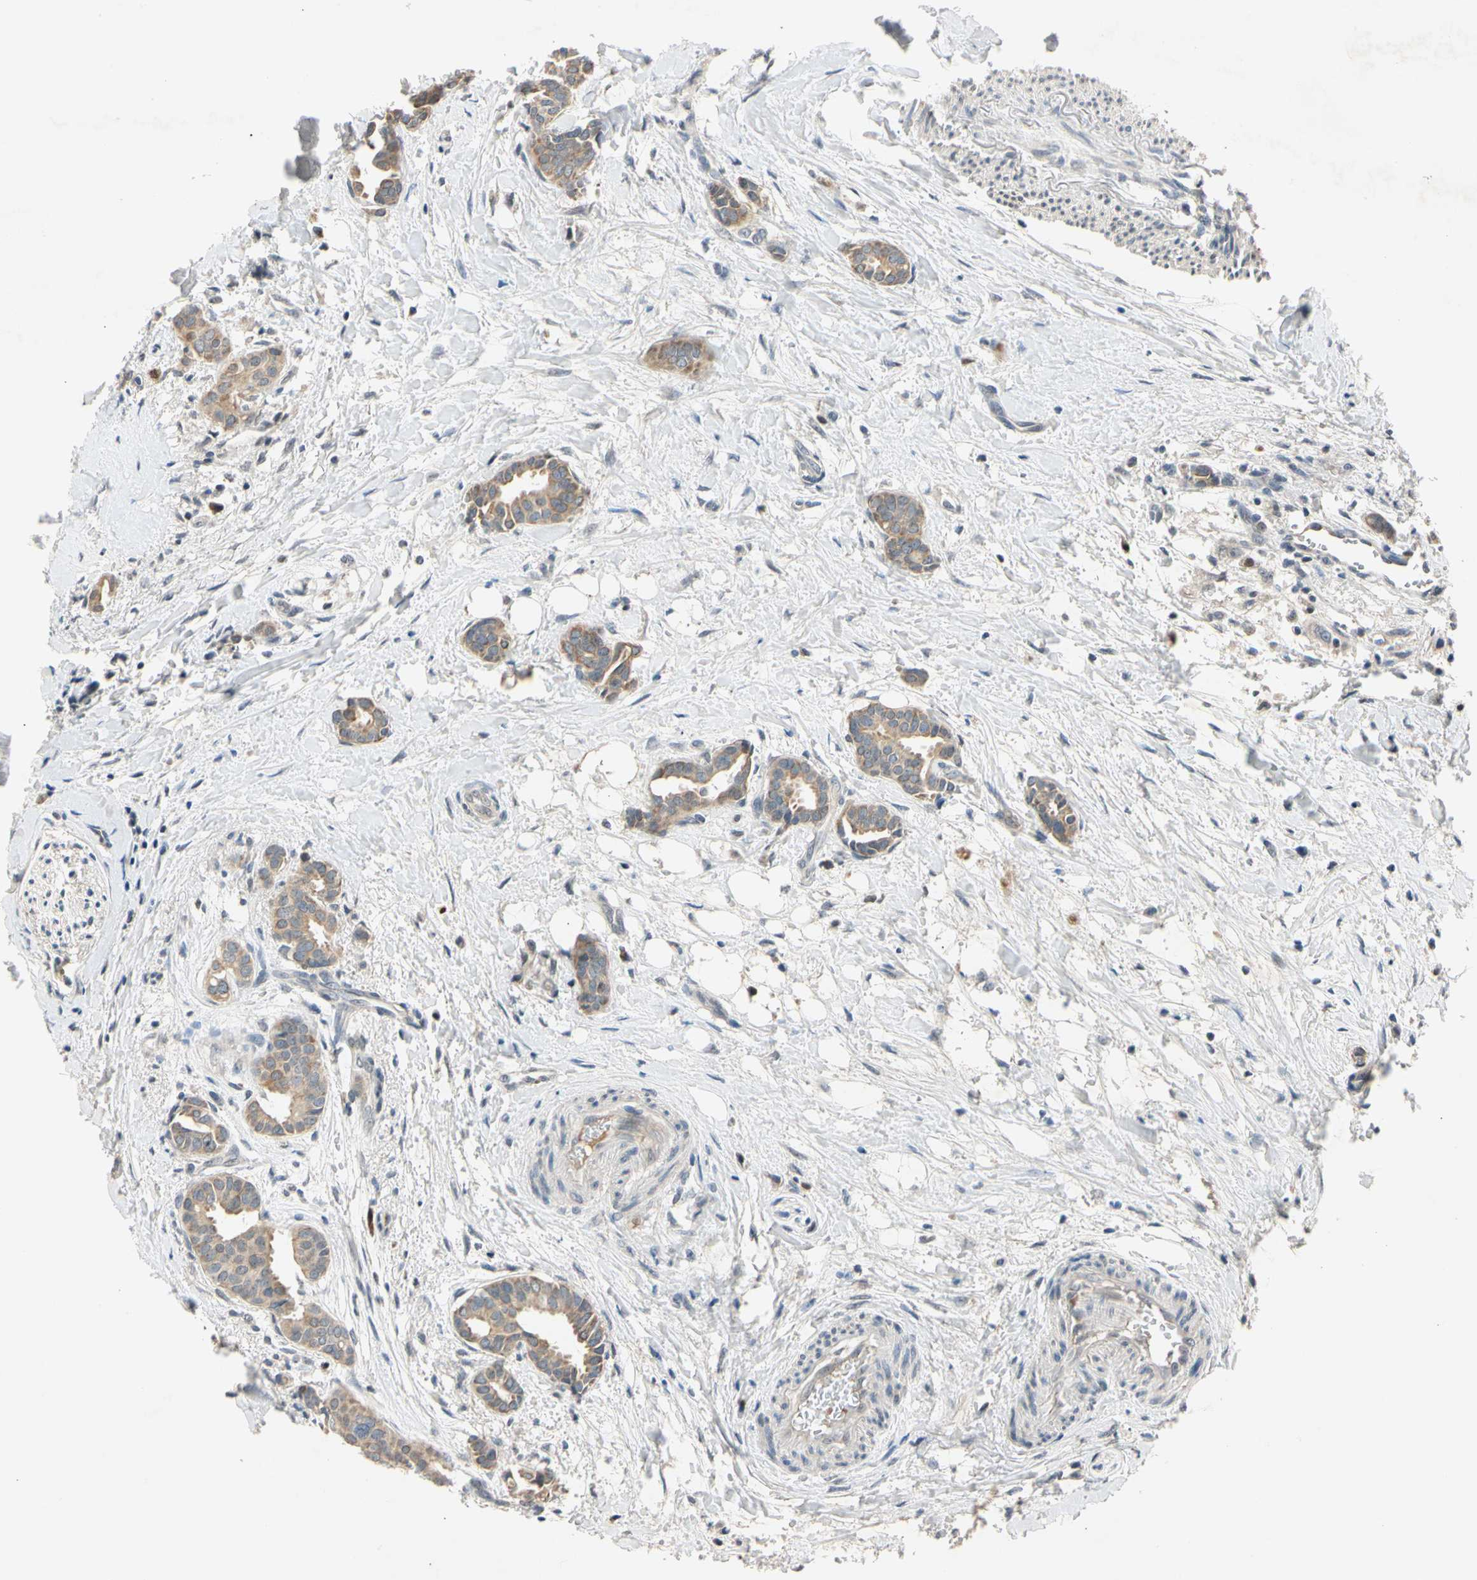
{"staining": {"intensity": "weak", "quantity": ">75%", "location": "cytoplasmic/membranous"}, "tissue": "head and neck cancer", "cell_type": "Tumor cells", "image_type": "cancer", "snomed": [{"axis": "morphology", "description": "Adenocarcinoma, NOS"}, {"axis": "topography", "description": "Salivary gland"}, {"axis": "topography", "description": "Head-Neck"}], "caption": "DAB (3,3'-diaminobenzidine) immunohistochemical staining of adenocarcinoma (head and neck) shows weak cytoplasmic/membranous protein positivity in approximately >75% of tumor cells.", "gene": "RIOX2", "patient": {"sex": "female", "age": 59}}